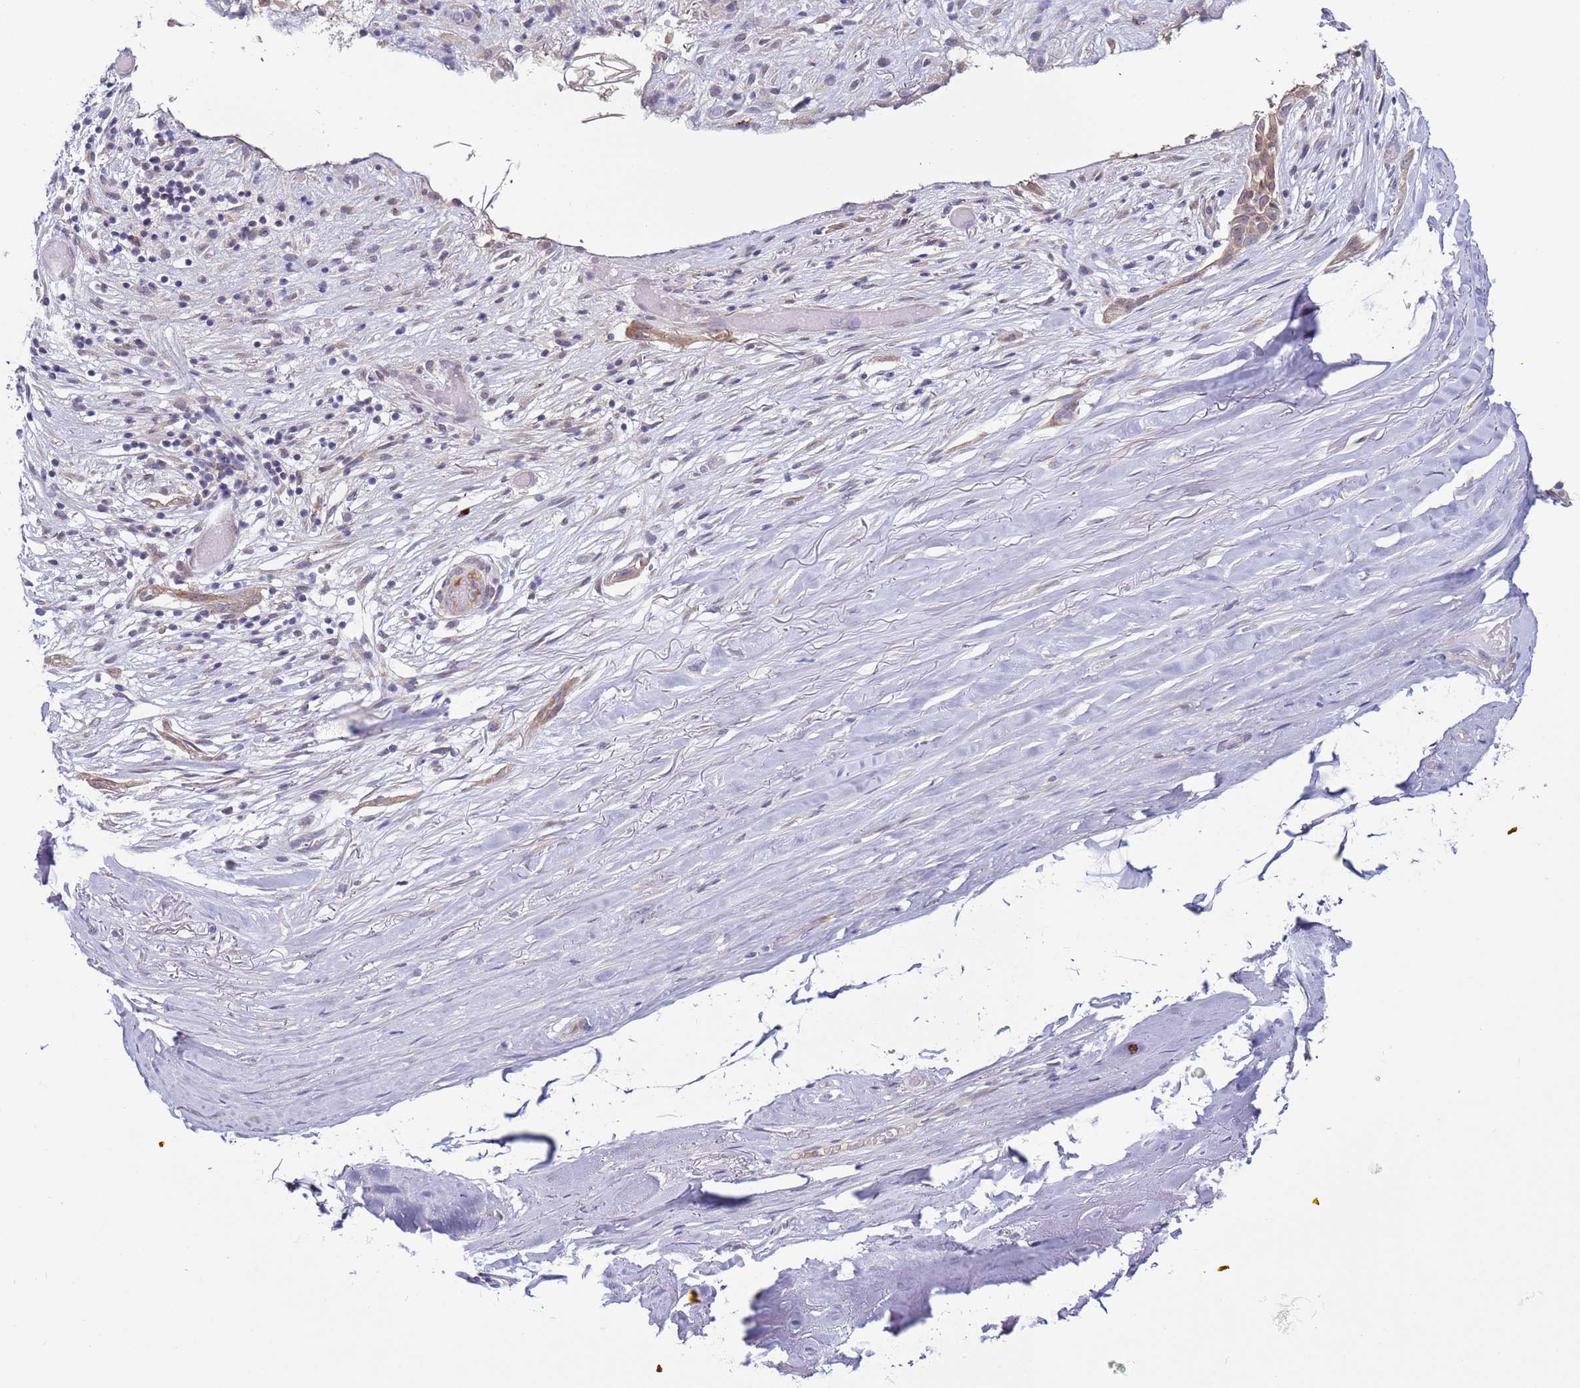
{"staining": {"intensity": "negative", "quantity": "none", "location": "none"}, "tissue": "adipose tissue", "cell_type": "Adipocytes", "image_type": "normal", "snomed": [{"axis": "morphology", "description": "Normal tissue, NOS"}, {"axis": "morphology", "description": "Basal cell carcinoma"}, {"axis": "topography", "description": "Skin"}], "caption": "Immunohistochemical staining of benign adipose tissue reveals no significant positivity in adipocytes.", "gene": "NPAP1", "patient": {"sex": "female", "age": 89}}